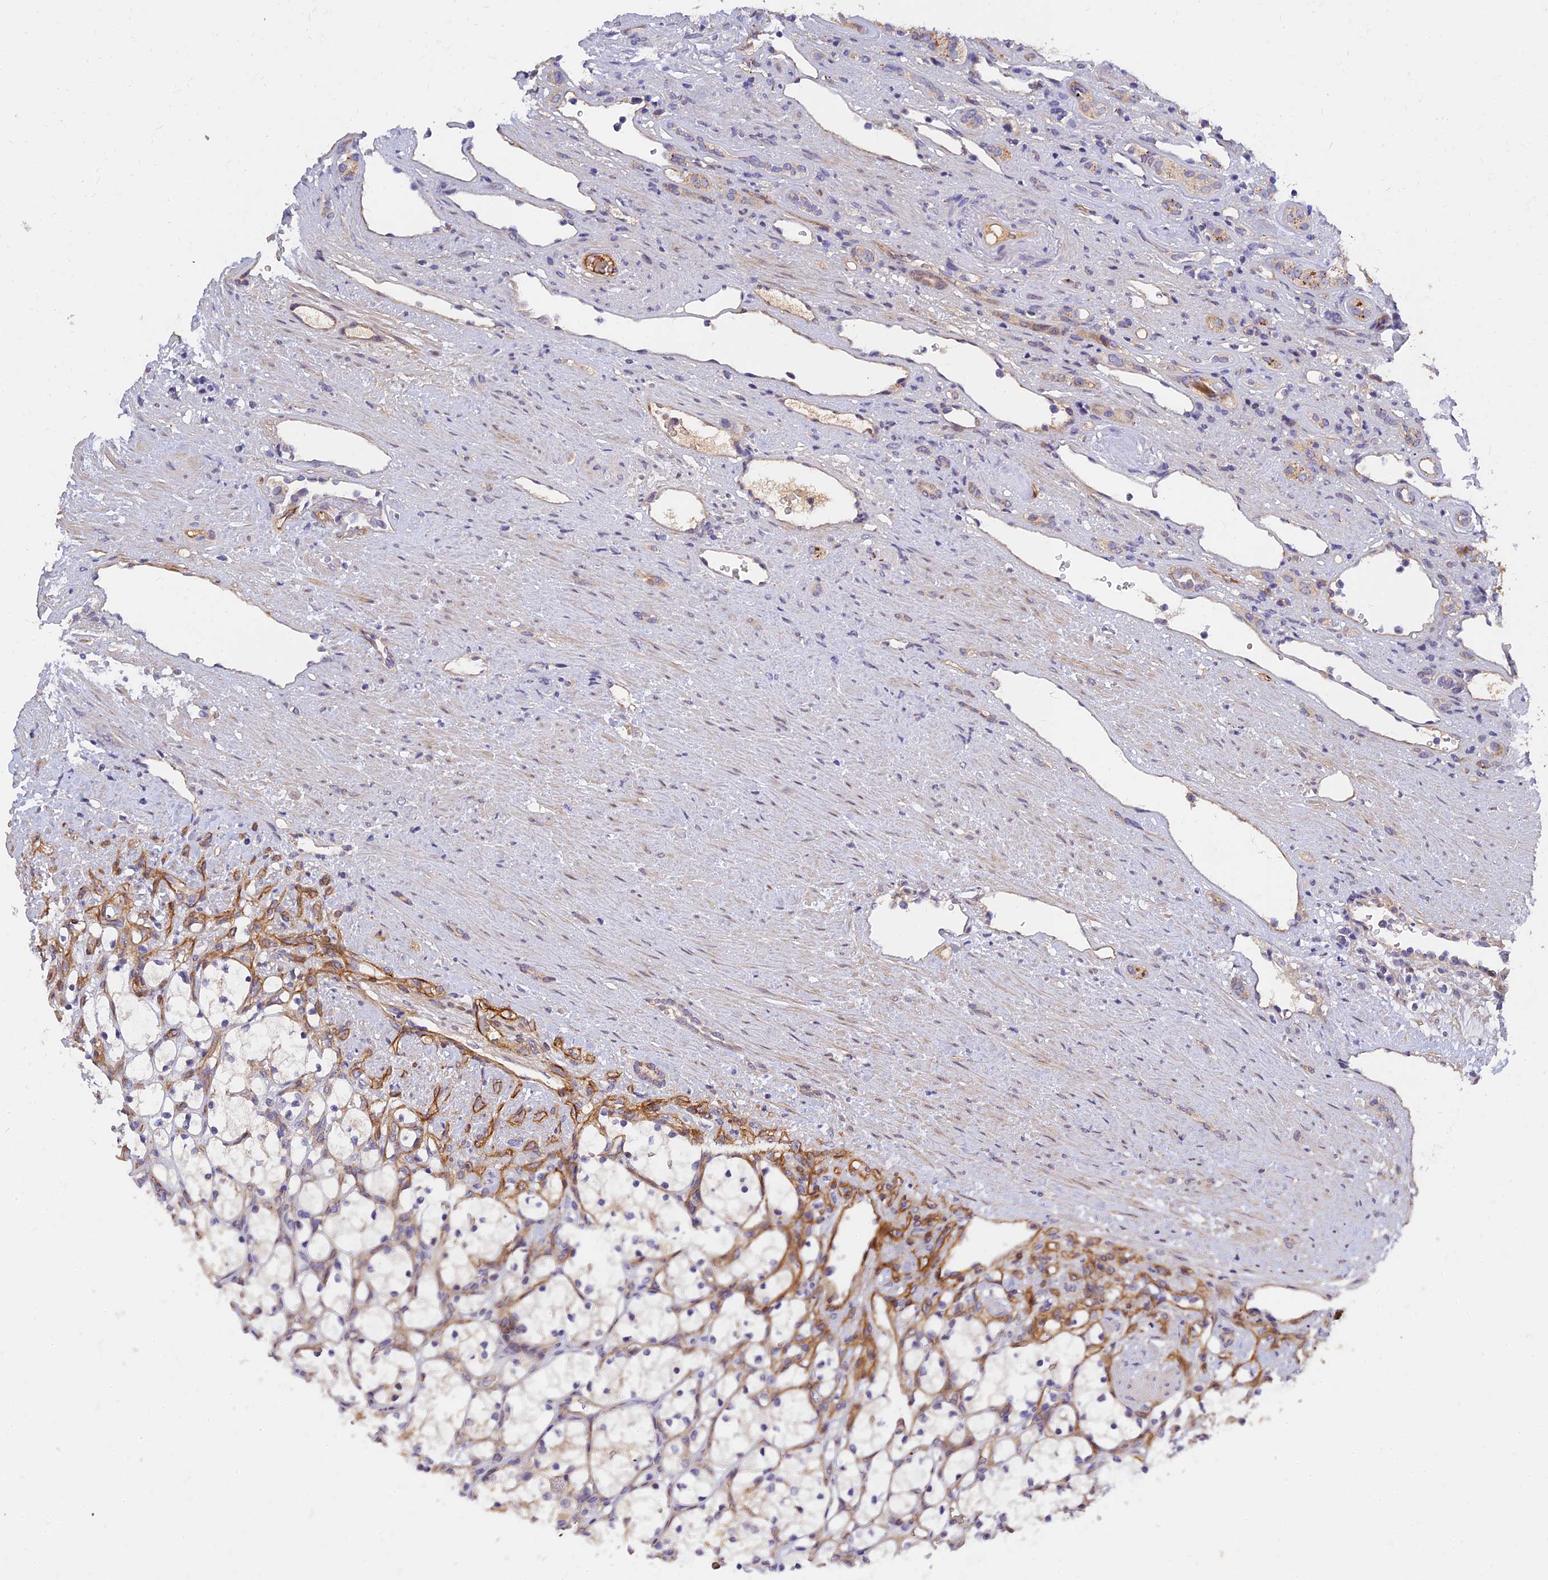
{"staining": {"intensity": "negative", "quantity": "none", "location": "none"}, "tissue": "renal cancer", "cell_type": "Tumor cells", "image_type": "cancer", "snomed": [{"axis": "morphology", "description": "Adenocarcinoma, NOS"}, {"axis": "topography", "description": "Kidney"}], "caption": "This is a histopathology image of IHC staining of renal cancer (adenocarcinoma), which shows no expression in tumor cells.", "gene": "MRPL35", "patient": {"sex": "female", "age": 69}}